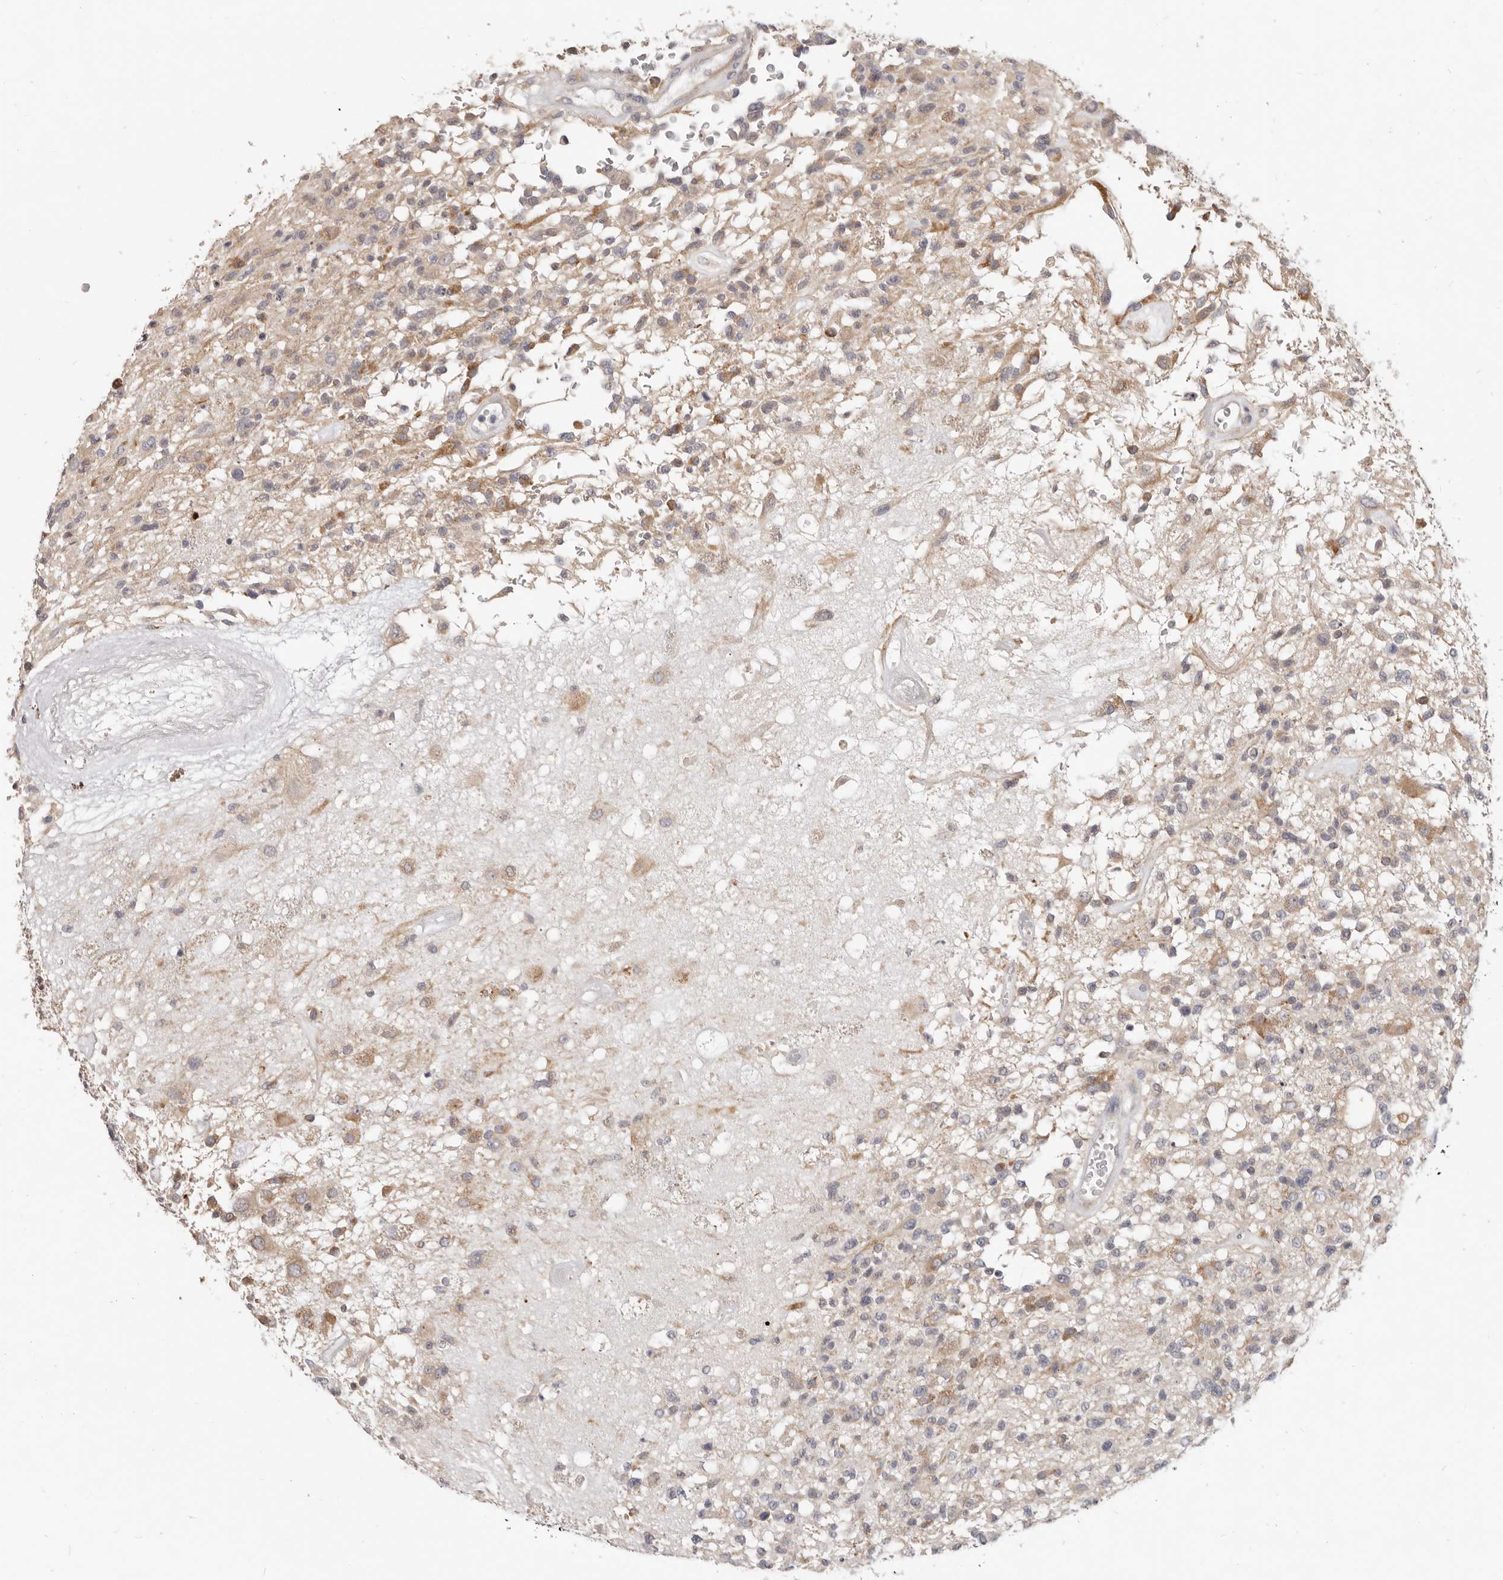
{"staining": {"intensity": "weak", "quantity": "<25%", "location": "cytoplasmic/membranous"}, "tissue": "glioma", "cell_type": "Tumor cells", "image_type": "cancer", "snomed": [{"axis": "morphology", "description": "Glioma, malignant, High grade"}, {"axis": "morphology", "description": "Glioblastoma, NOS"}, {"axis": "topography", "description": "Brain"}], "caption": "Glioblastoma was stained to show a protein in brown. There is no significant positivity in tumor cells. The staining is performed using DAB (3,3'-diaminobenzidine) brown chromogen with nuclei counter-stained in using hematoxylin.", "gene": "WDR77", "patient": {"sex": "male", "age": 60}}